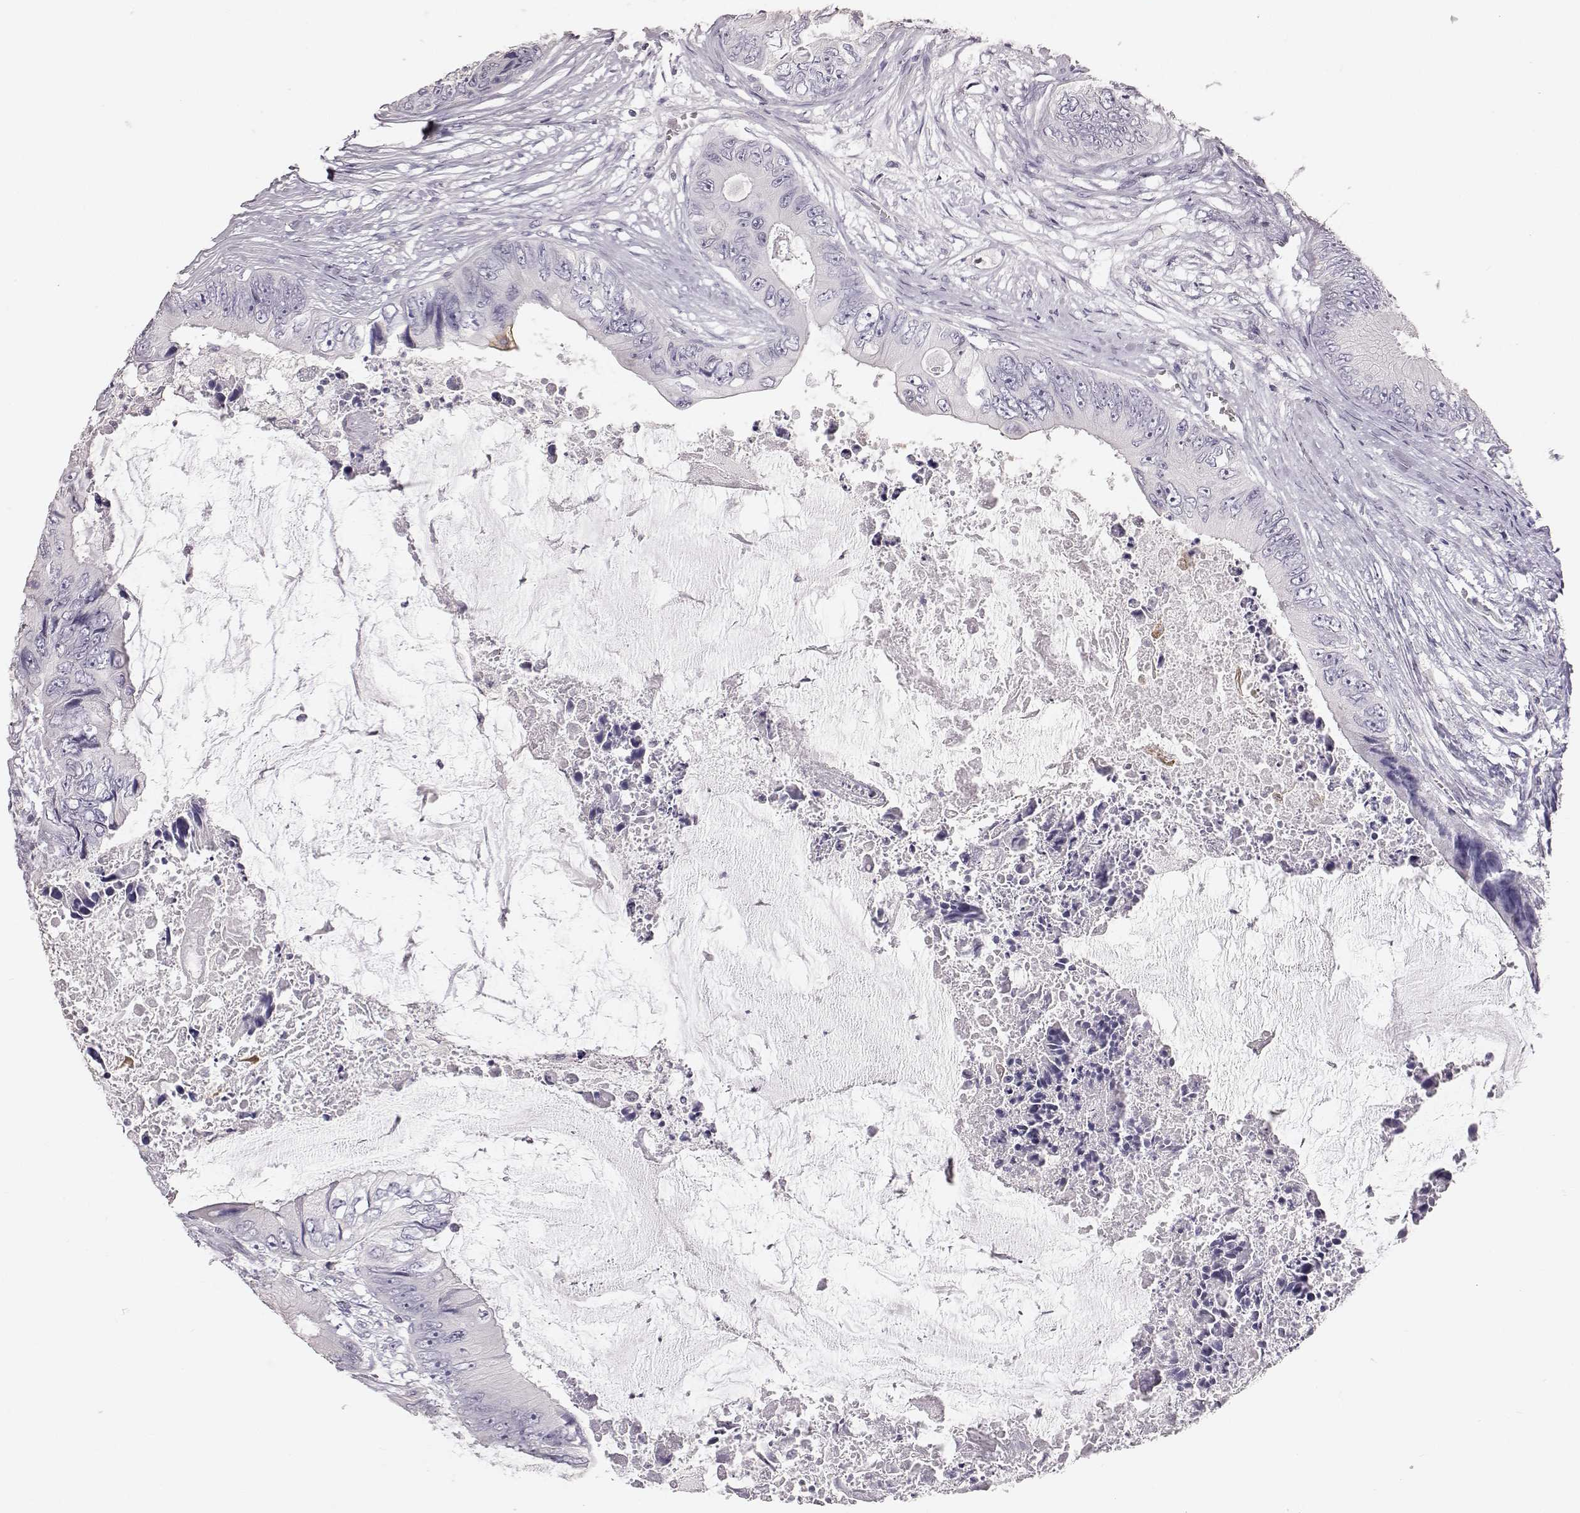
{"staining": {"intensity": "negative", "quantity": "none", "location": "none"}, "tissue": "colorectal cancer", "cell_type": "Tumor cells", "image_type": "cancer", "snomed": [{"axis": "morphology", "description": "Adenocarcinoma, NOS"}, {"axis": "topography", "description": "Rectum"}], "caption": "IHC photomicrograph of neoplastic tissue: colorectal adenocarcinoma stained with DAB displays no significant protein staining in tumor cells.", "gene": "KRT33A", "patient": {"sex": "male", "age": 63}}